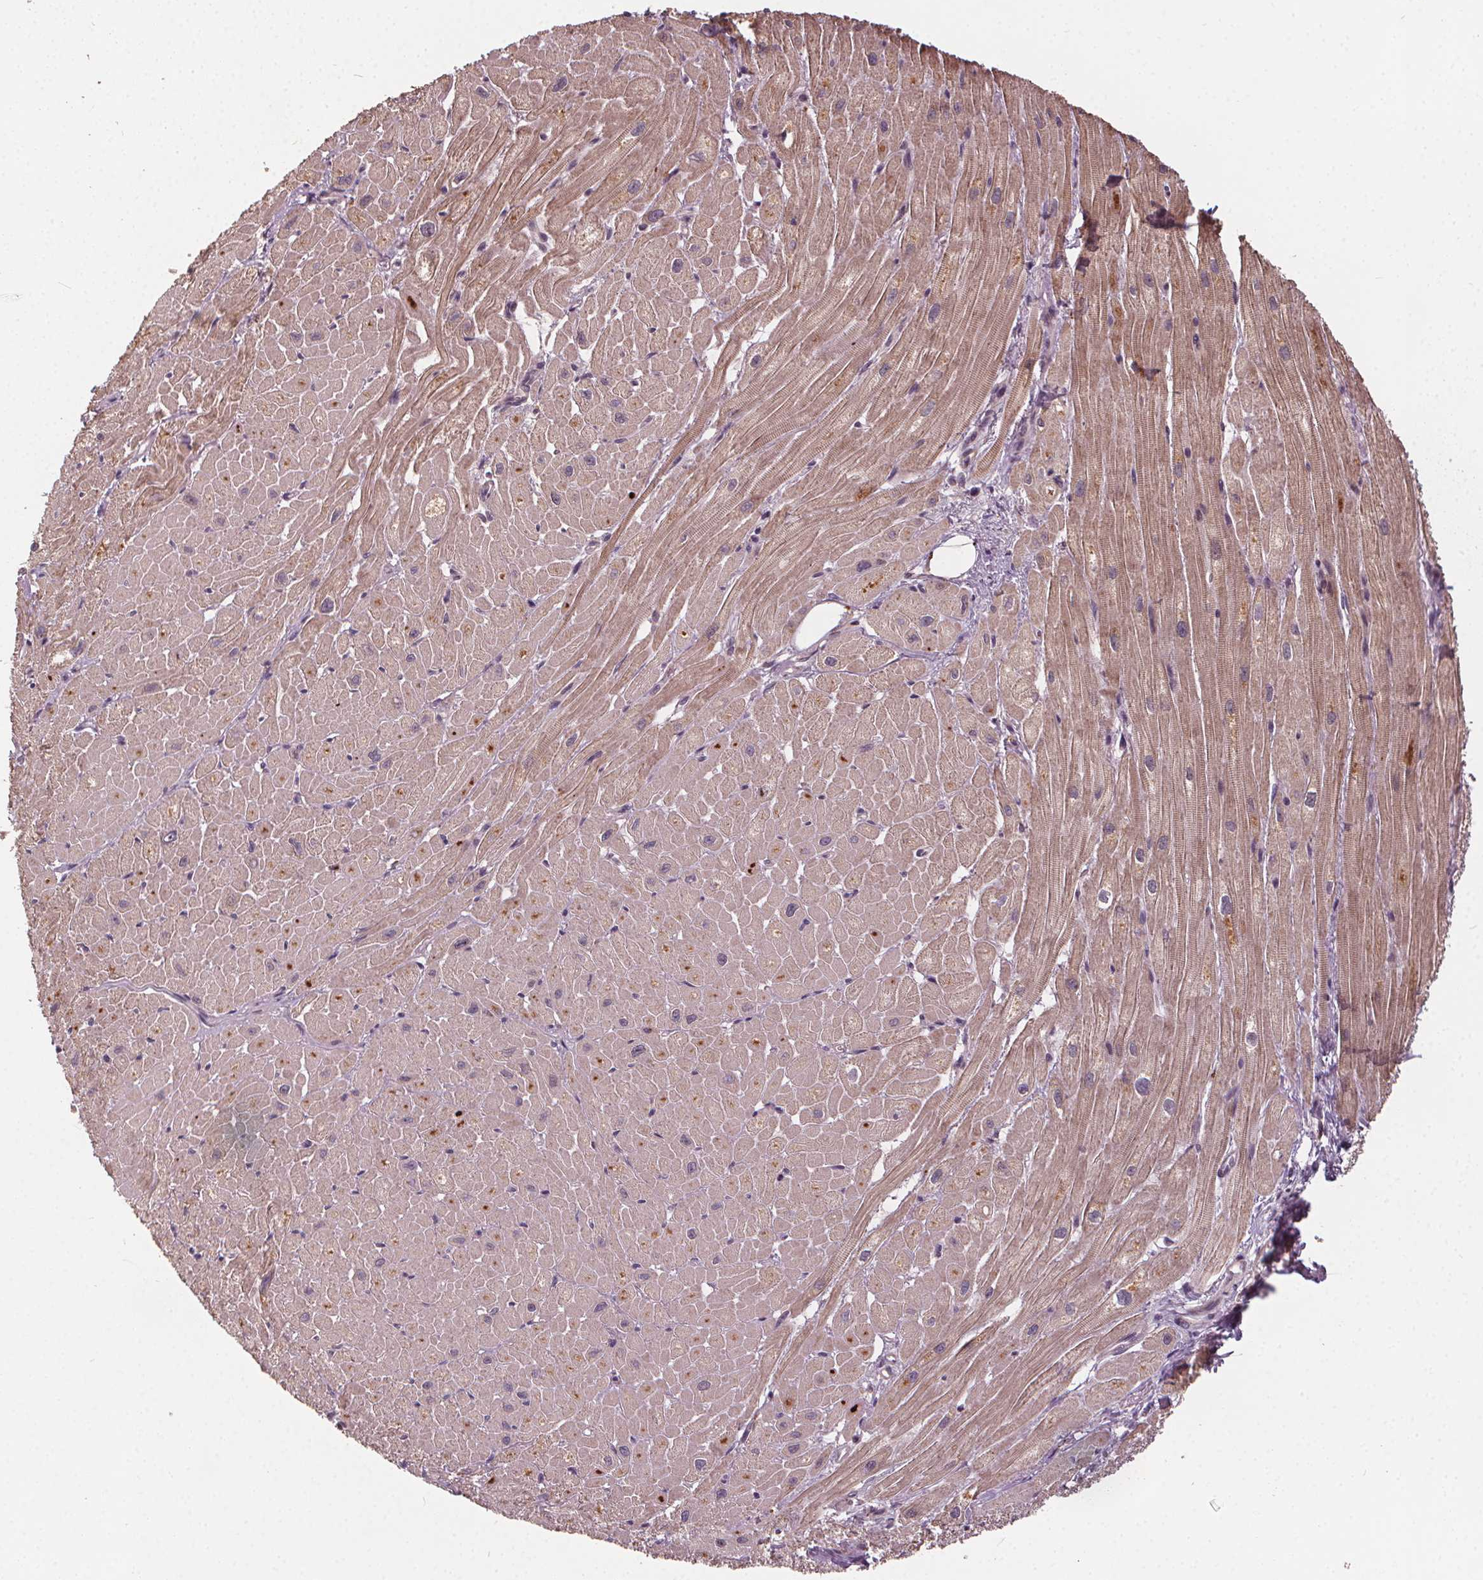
{"staining": {"intensity": "strong", "quantity": "25%-75%", "location": "cytoplasmic/membranous"}, "tissue": "heart muscle", "cell_type": "Cardiomyocytes", "image_type": "normal", "snomed": [{"axis": "morphology", "description": "Normal tissue, NOS"}, {"axis": "topography", "description": "Heart"}], "caption": "Protein expression analysis of unremarkable heart muscle exhibits strong cytoplasmic/membranous staining in approximately 25%-75% of cardiomyocytes. Using DAB (3,3'-diaminobenzidine) (brown) and hematoxylin (blue) stains, captured at high magnification using brightfield microscopy.", "gene": "IPO13", "patient": {"sex": "male", "age": 62}}